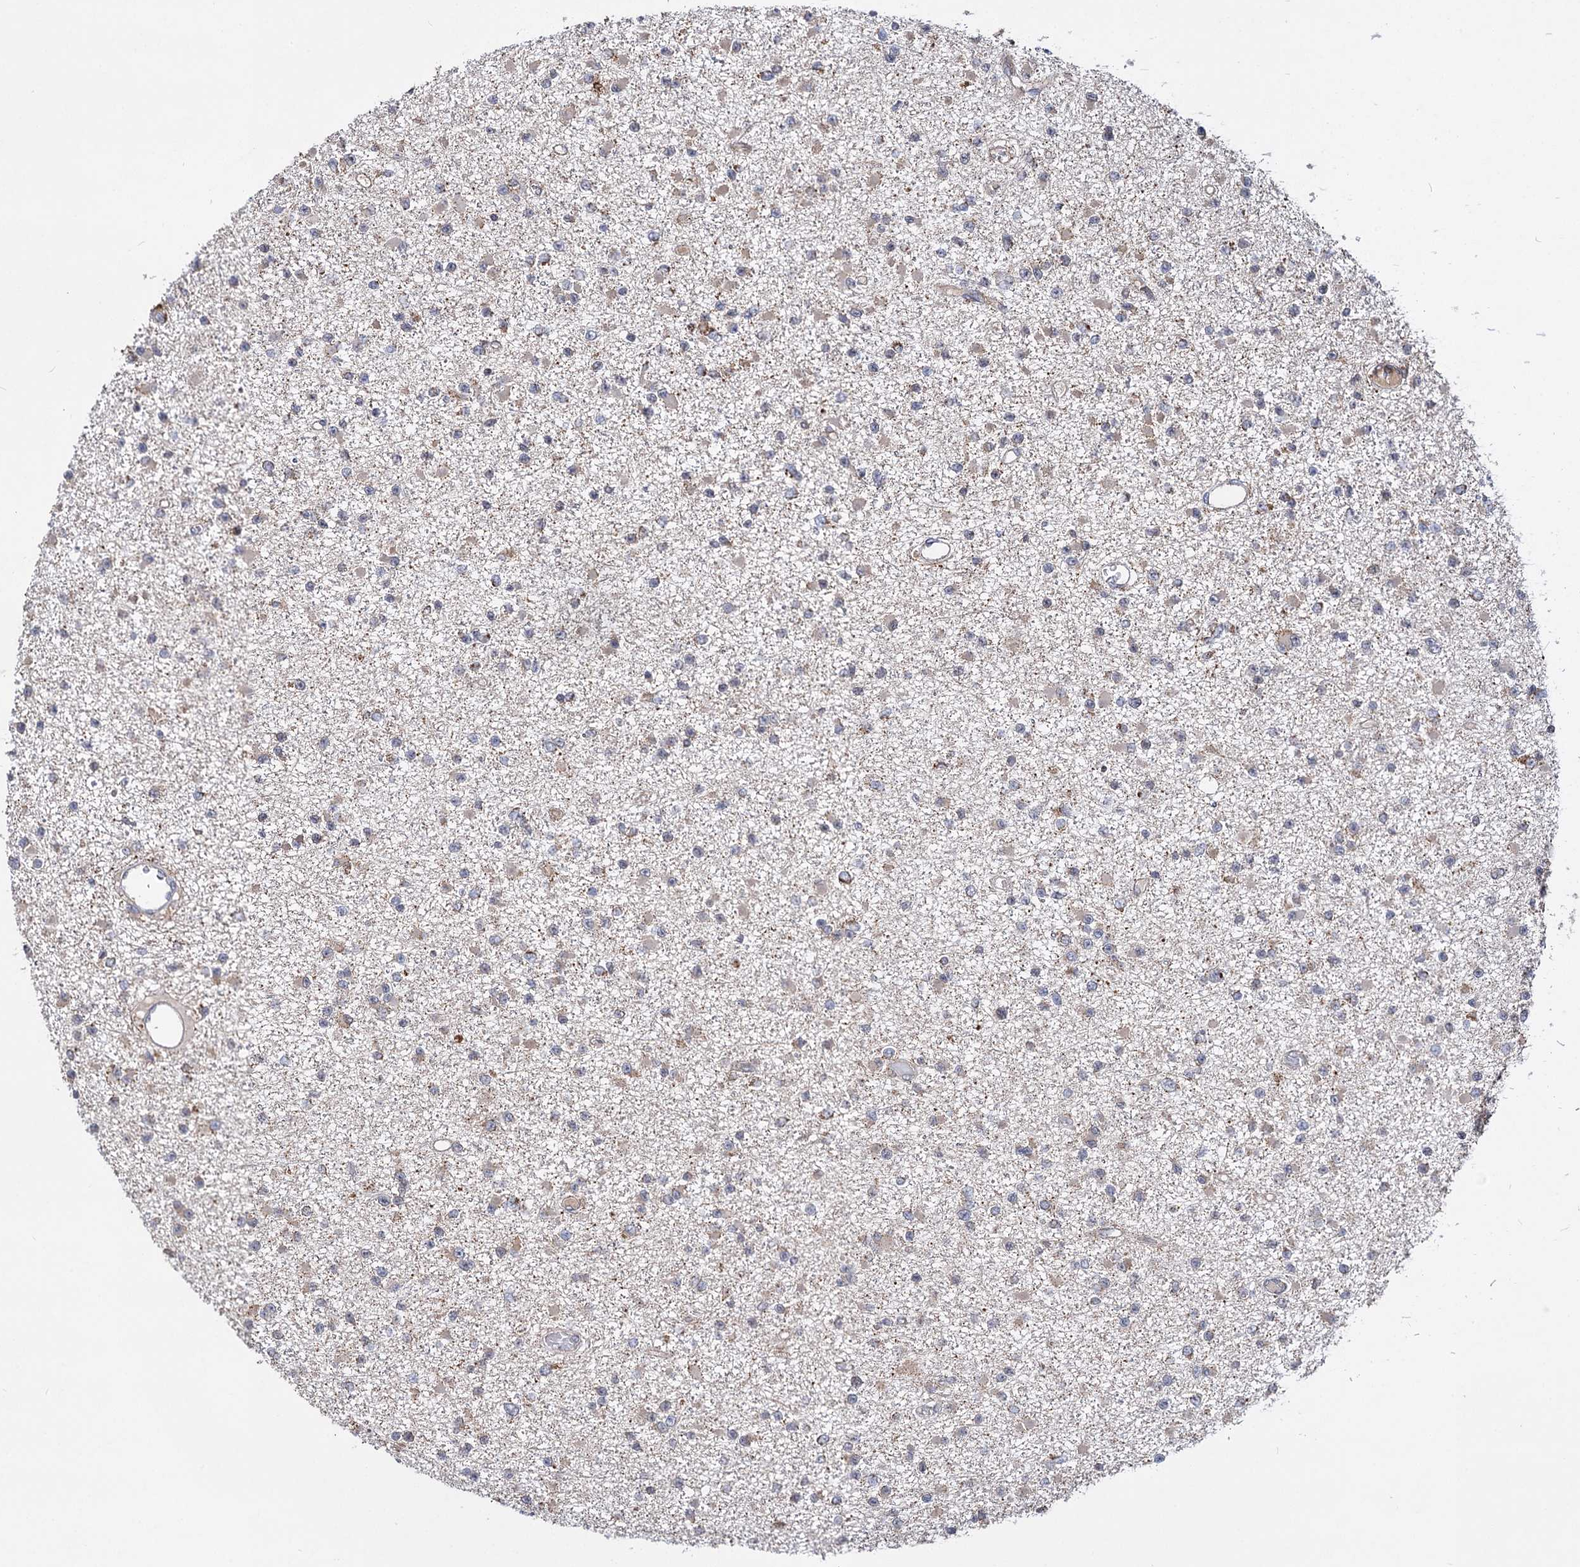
{"staining": {"intensity": "negative", "quantity": "none", "location": "none"}, "tissue": "glioma", "cell_type": "Tumor cells", "image_type": "cancer", "snomed": [{"axis": "morphology", "description": "Glioma, malignant, Low grade"}, {"axis": "topography", "description": "Brain"}], "caption": "Tumor cells show no significant staining in low-grade glioma (malignant). (DAB (3,3'-diaminobenzidine) IHC visualized using brightfield microscopy, high magnification).", "gene": "CEP76", "patient": {"sex": "female", "age": 22}}